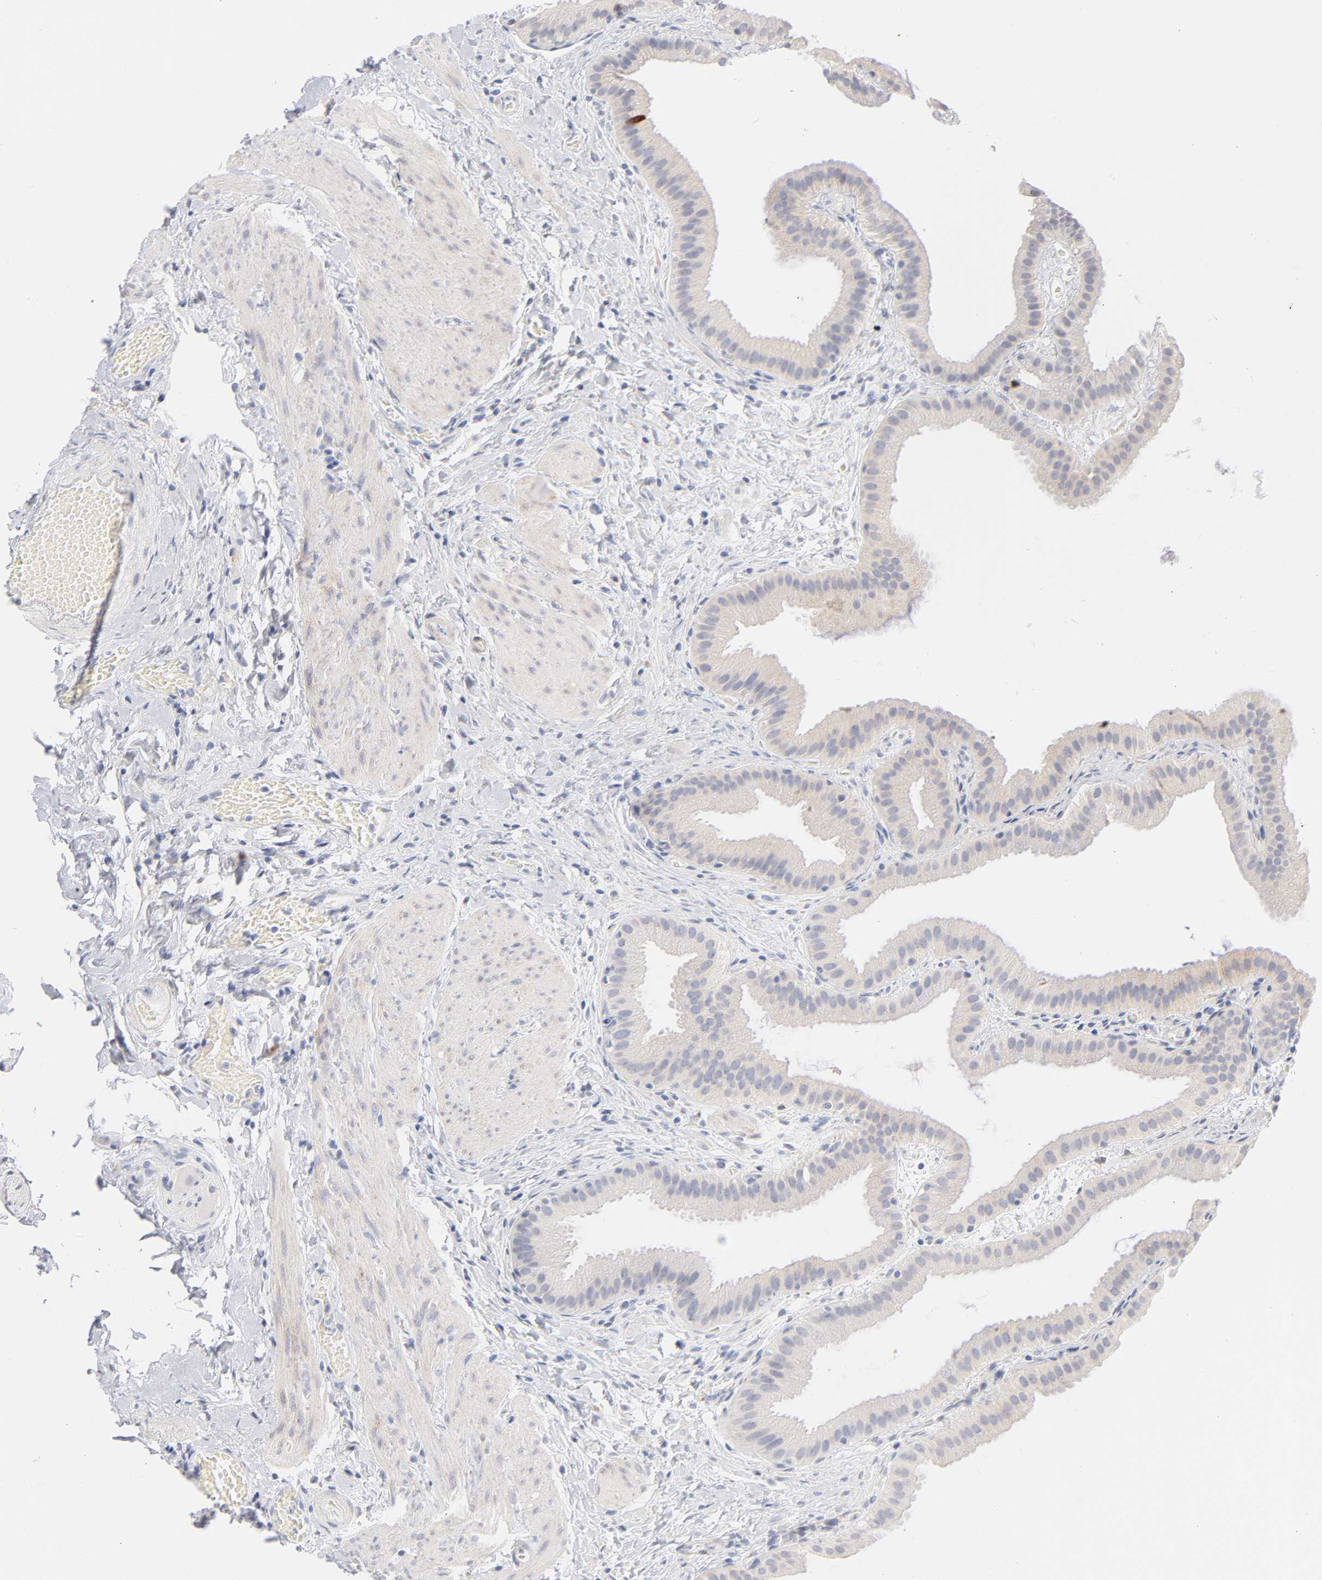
{"staining": {"intensity": "negative", "quantity": "none", "location": "none"}, "tissue": "gallbladder", "cell_type": "Glandular cells", "image_type": "normal", "snomed": [{"axis": "morphology", "description": "Normal tissue, NOS"}, {"axis": "topography", "description": "Gallbladder"}], "caption": "IHC photomicrograph of benign gallbladder stained for a protein (brown), which reveals no positivity in glandular cells.", "gene": "MID1", "patient": {"sex": "female", "age": 63}}